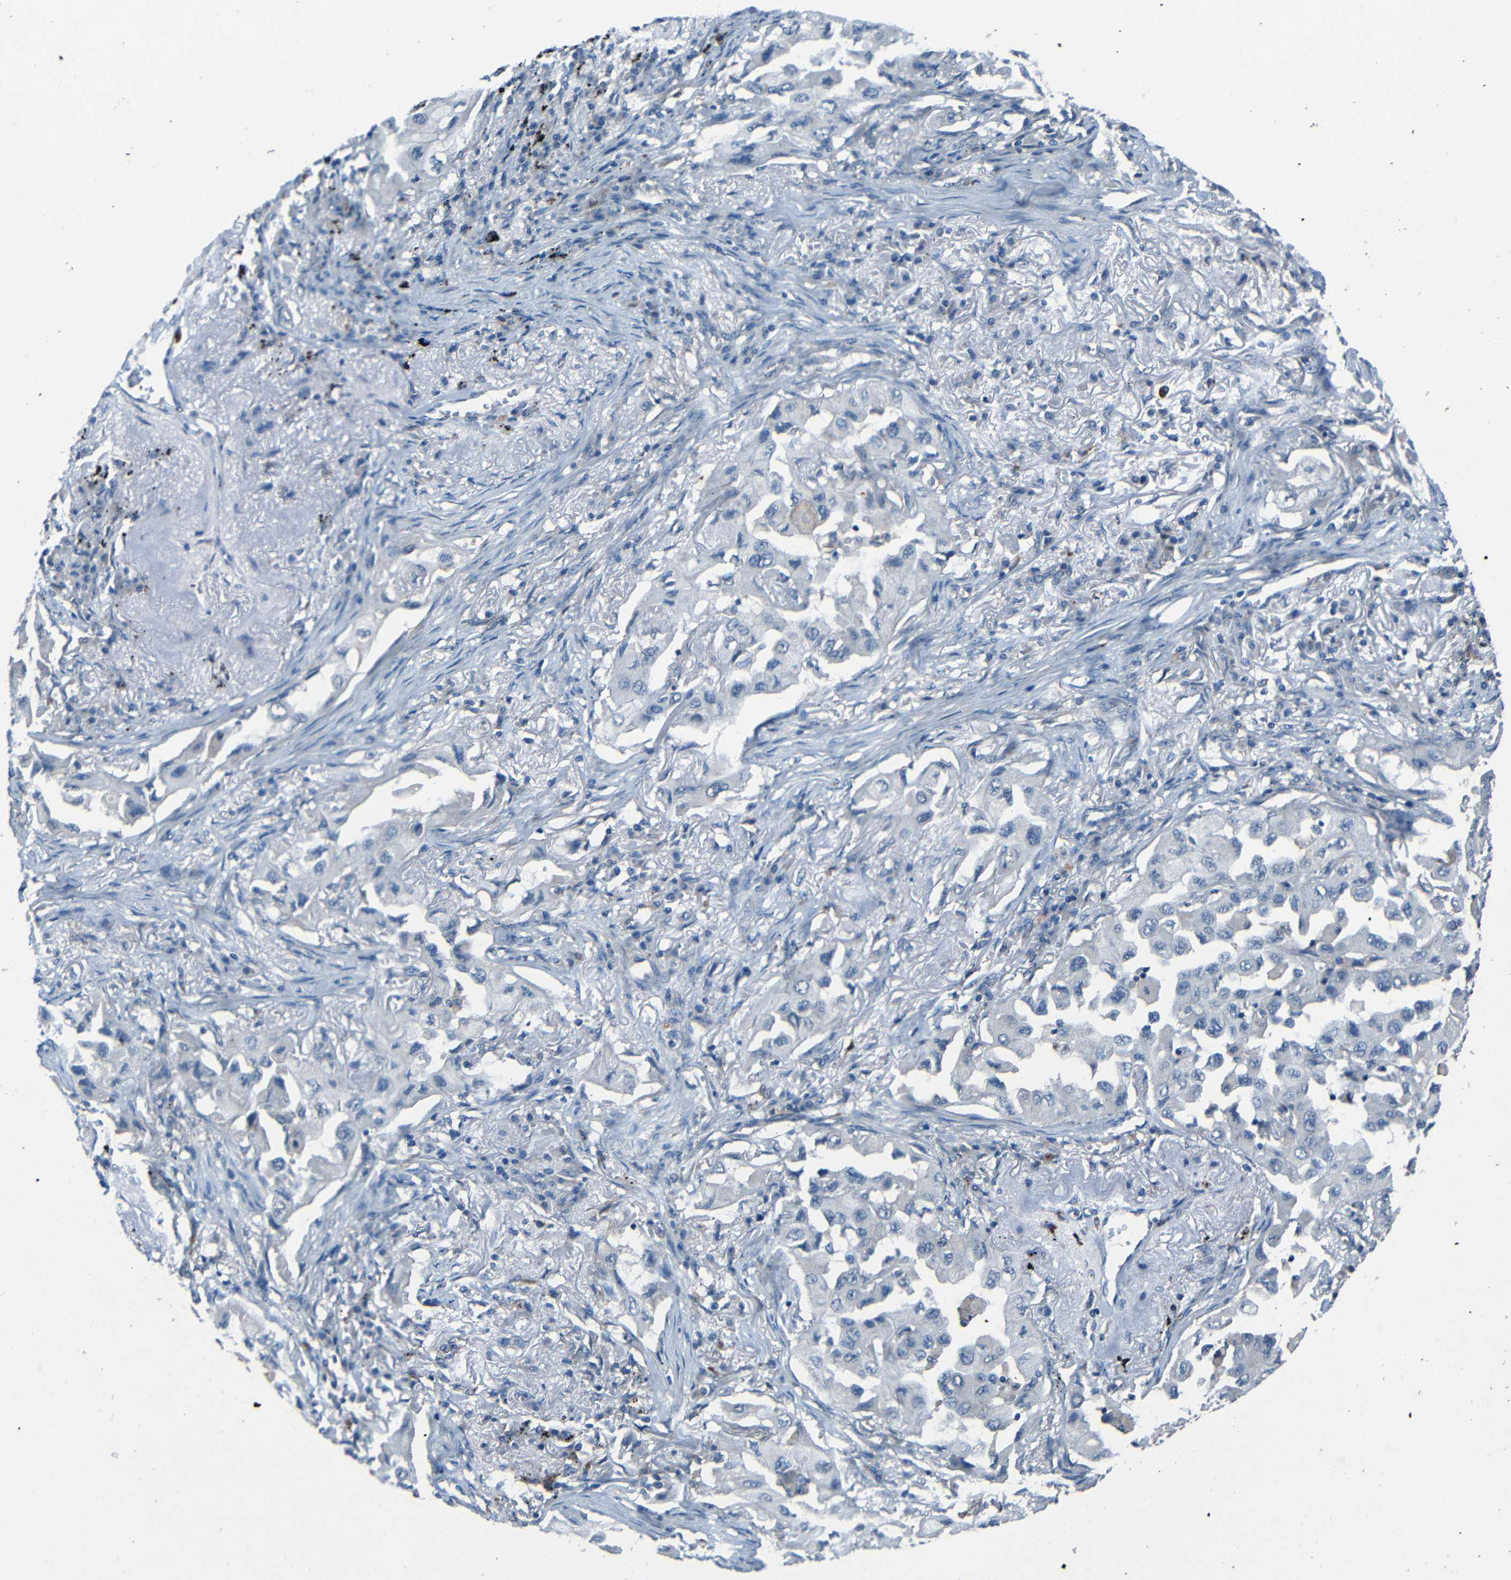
{"staining": {"intensity": "negative", "quantity": "none", "location": "none"}, "tissue": "lung cancer", "cell_type": "Tumor cells", "image_type": "cancer", "snomed": [{"axis": "morphology", "description": "Adenocarcinoma, NOS"}, {"axis": "topography", "description": "Lung"}], "caption": "Immunohistochemical staining of human lung cancer displays no significant positivity in tumor cells.", "gene": "SLA", "patient": {"sex": "female", "age": 65}}